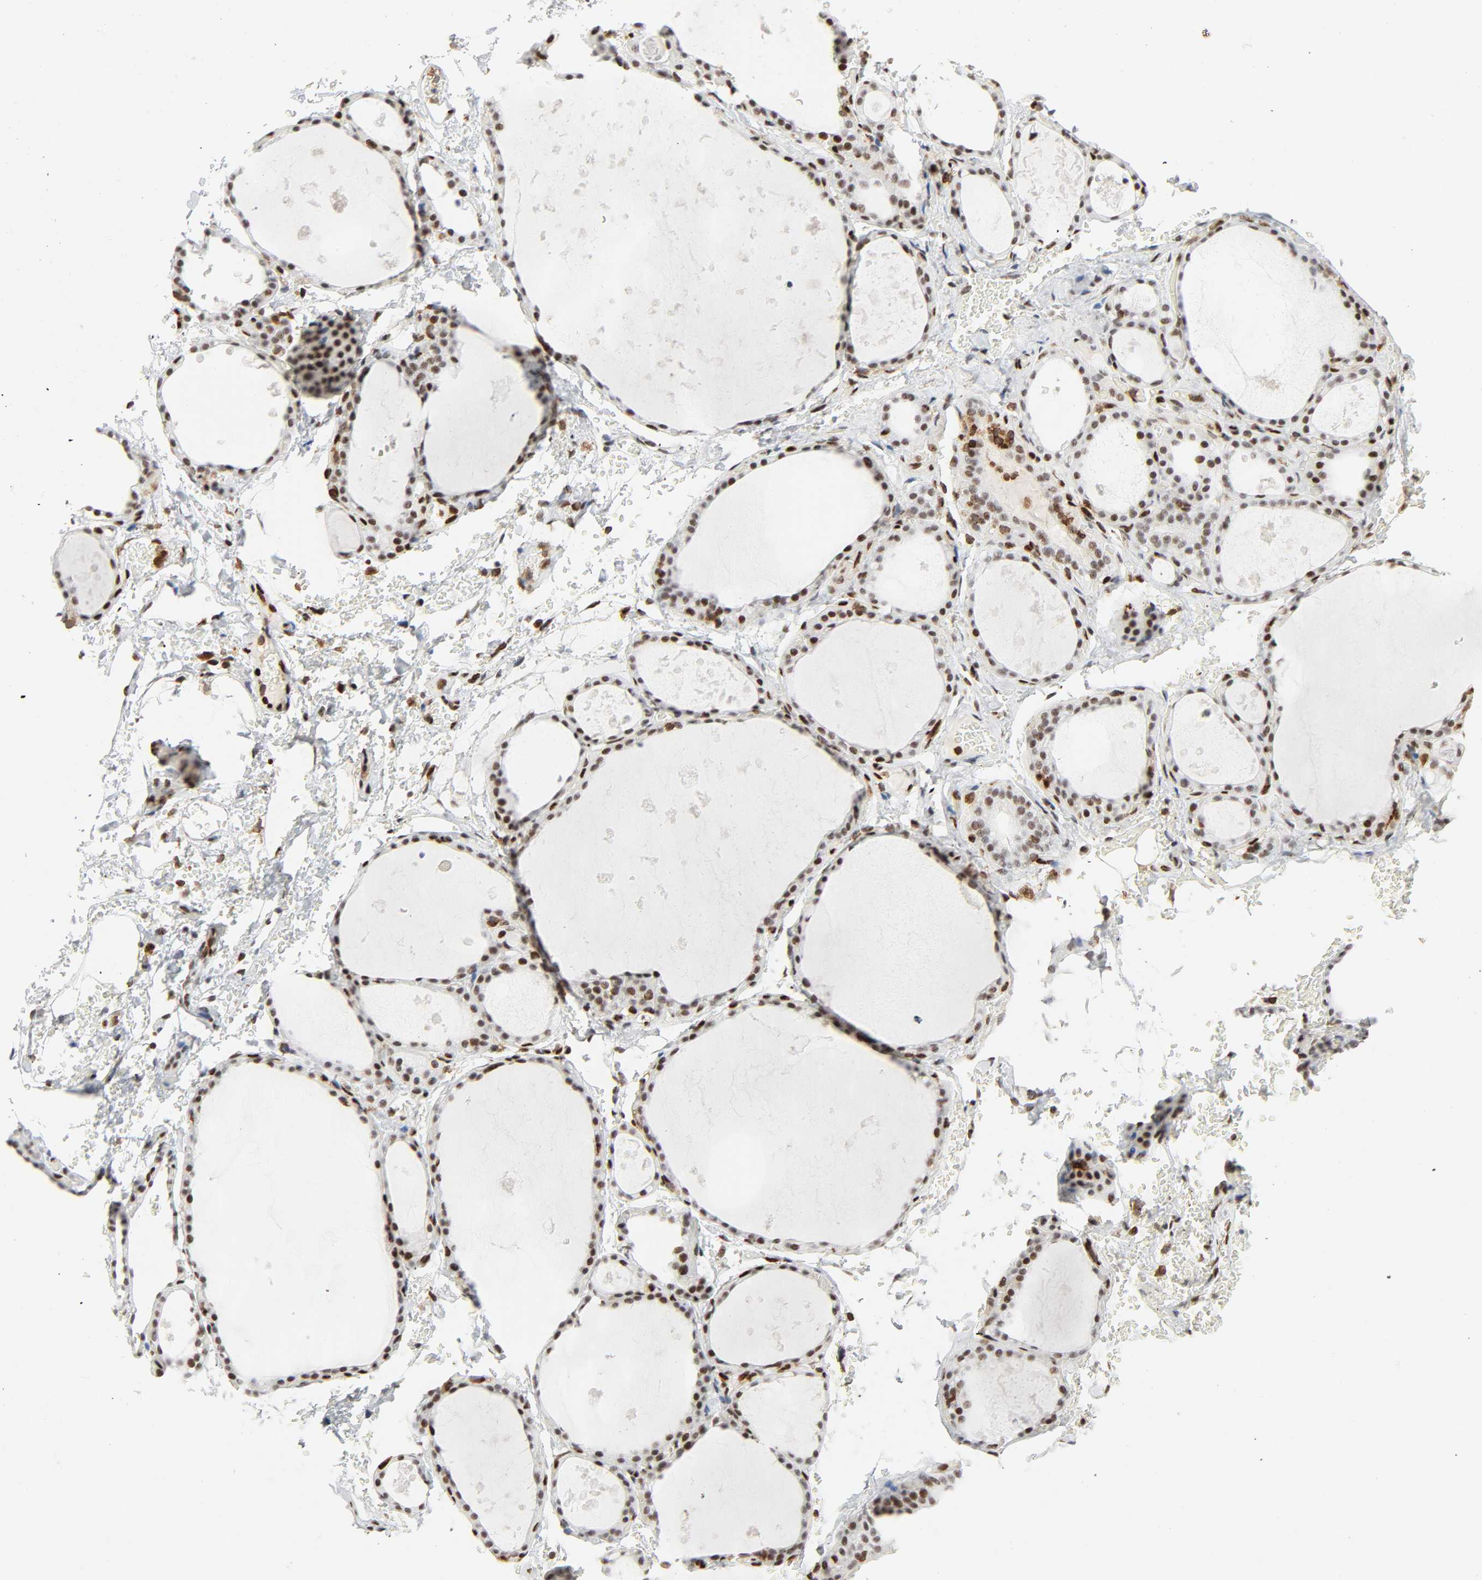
{"staining": {"intensity": "moderate", "quantity": "25%-75%", "location": "nuclear"}, "tissue": "thyroid gland", "cell_type": "Glandular cells", "image_type": "normal", "snomed": [{"axis": "morphology", "description": "Normal tissue, NOS"}, {"axis": "topography", "description": "Thyroid gland"}], "caption": "Glandular cells exhibit moderate nuclear expression in about 25%-75% of cells in benign thyroid gland.", "gene": "WAS", "patient": {"sex": "male", "age": 61}}